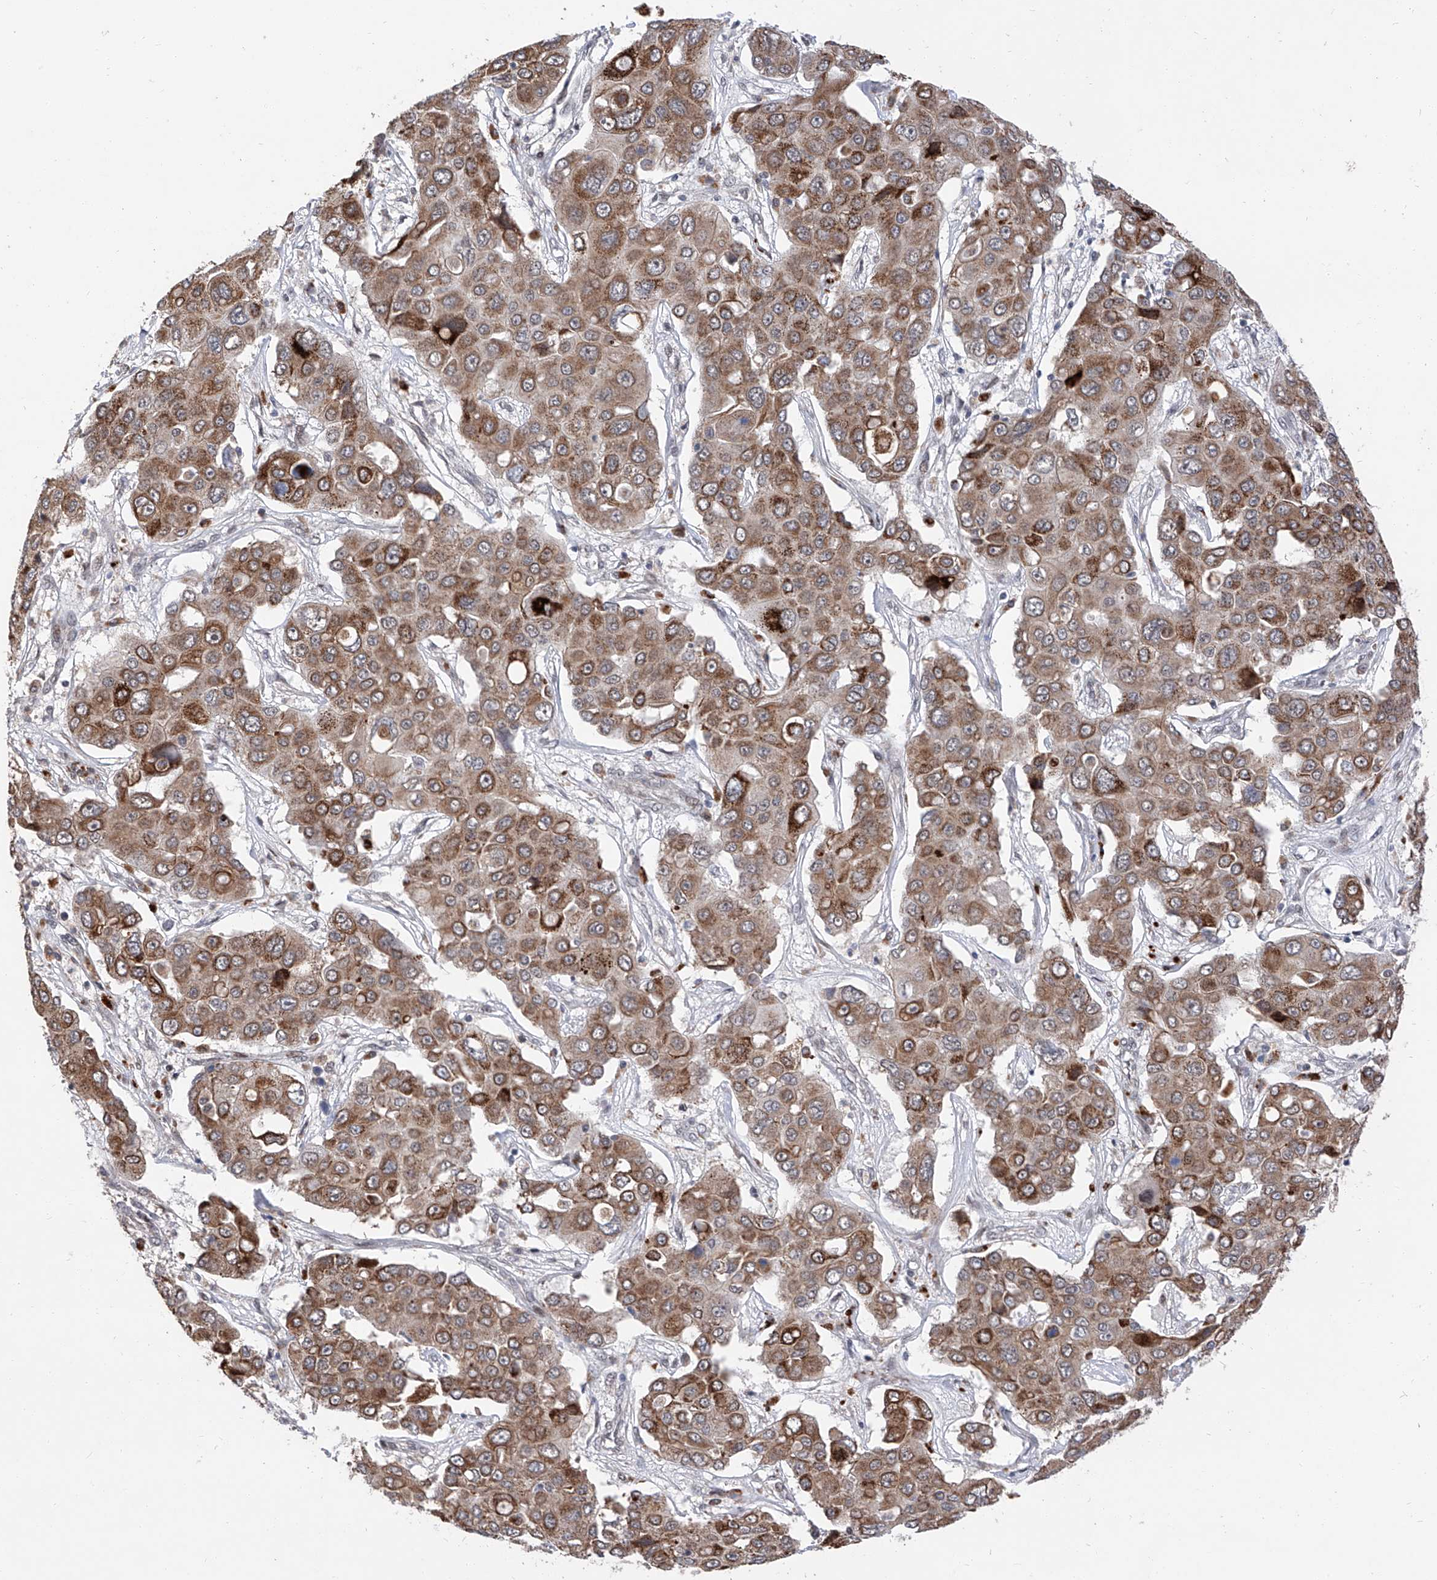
{"staining": {"intensity": "moderate", "quantity": ">75%", "location": "cytoplasmic/membranous"}, "tissue": "liver cancer", "cell_type": "Tumor cells", "image_type": "cancer", "snomed": [{"axis": "morphology", "description": "Cholangiocarcinoma"}, {"axis": "topography", "description": "Liver"}], "caption": "Immunohistochemistry (DAB (3,3'-diaminobenzidine)) staining of human liver cholangiocarcinoma displays moderate cytoplasmic/membranous protein staining in about >75% of tumor cells.", "gene": "FARP2", "patient": {"sex": "male", "age": 67}}